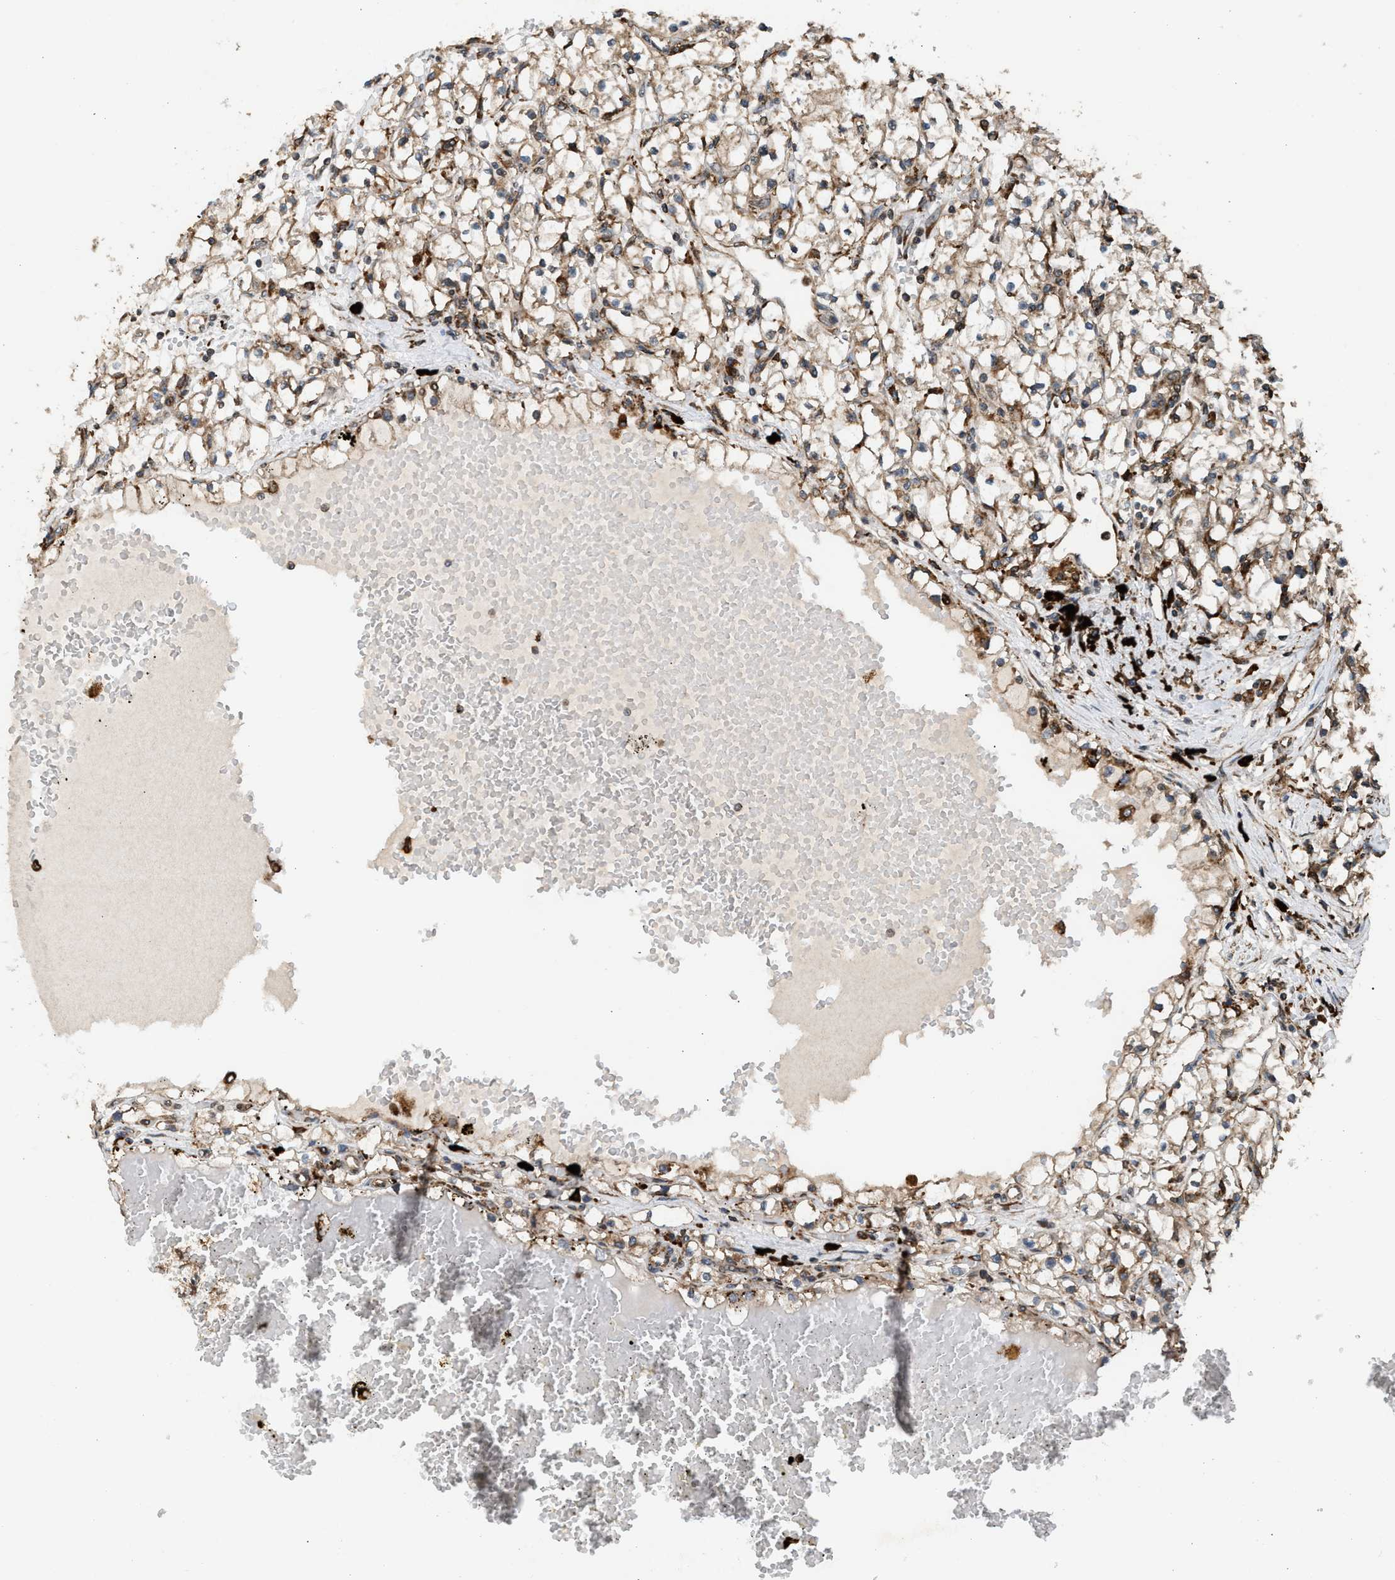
{"staining": {"intensity": "moderate", "quantity": ">75%", "location": "cytoplasmic/membranous"}, "tissue": "renal cancer", "cell_type": "Tumor cells", "image_type": "cancer", "snomed": [{"axis": "morphology", "description": "Adenocarcinoma, NOS"}, {"axis": "topography", "description": "Kidney"}], "caption": "High-power microscopy captured an IHC photomicrograph of renal cancer, revealing moderate cytoplasmic/membranous expression in approximately >75% of tumor cells. (IHC, brightfield microscopy, high magnification).", "gene": "BAIAP2L1", "patient": {"sex": "male", "age": 56}}